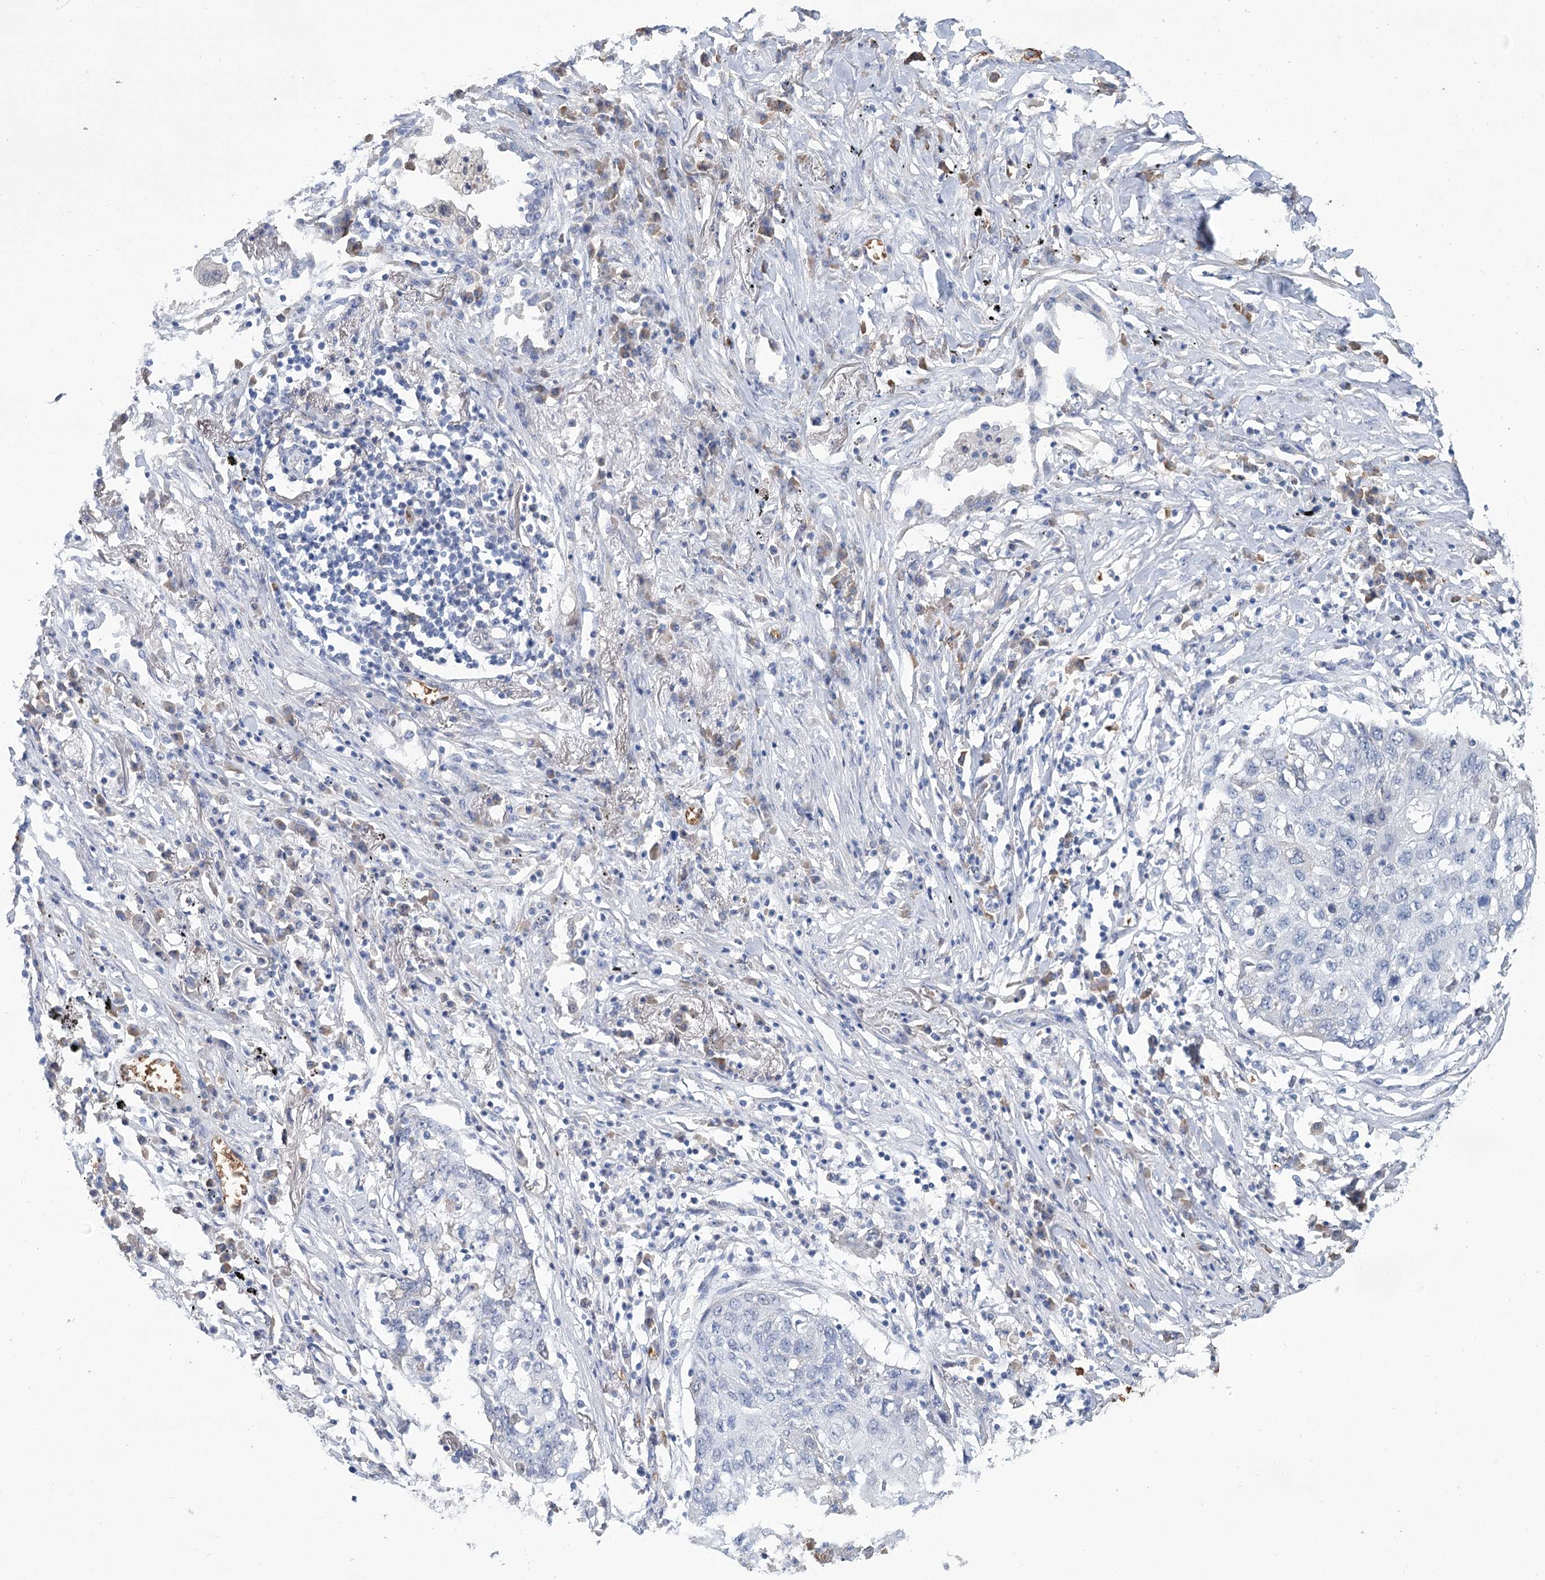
{"staining": {"intensity": "negative", "quantity": "none", "location": "none"}, "tissue": "lung cancer", "cell_type": "Tumor cells", "image_type": "cancer", "snomed": [{"axis": "morphology", "description": "Squamous cell carcinoma, NOS"}, {"axis": "topography", "description": "Lung"}], "caption": "Immunohistochemistry histopathology image of neoplastic tissue: squamous cell carcinoma (lung) stained with DAB (3,3'-diaminobenzidine) reveals no significant protein positivity in tumor cells.", "gene": "HBA1", "patient": {"sex": "female", "age": 63}}